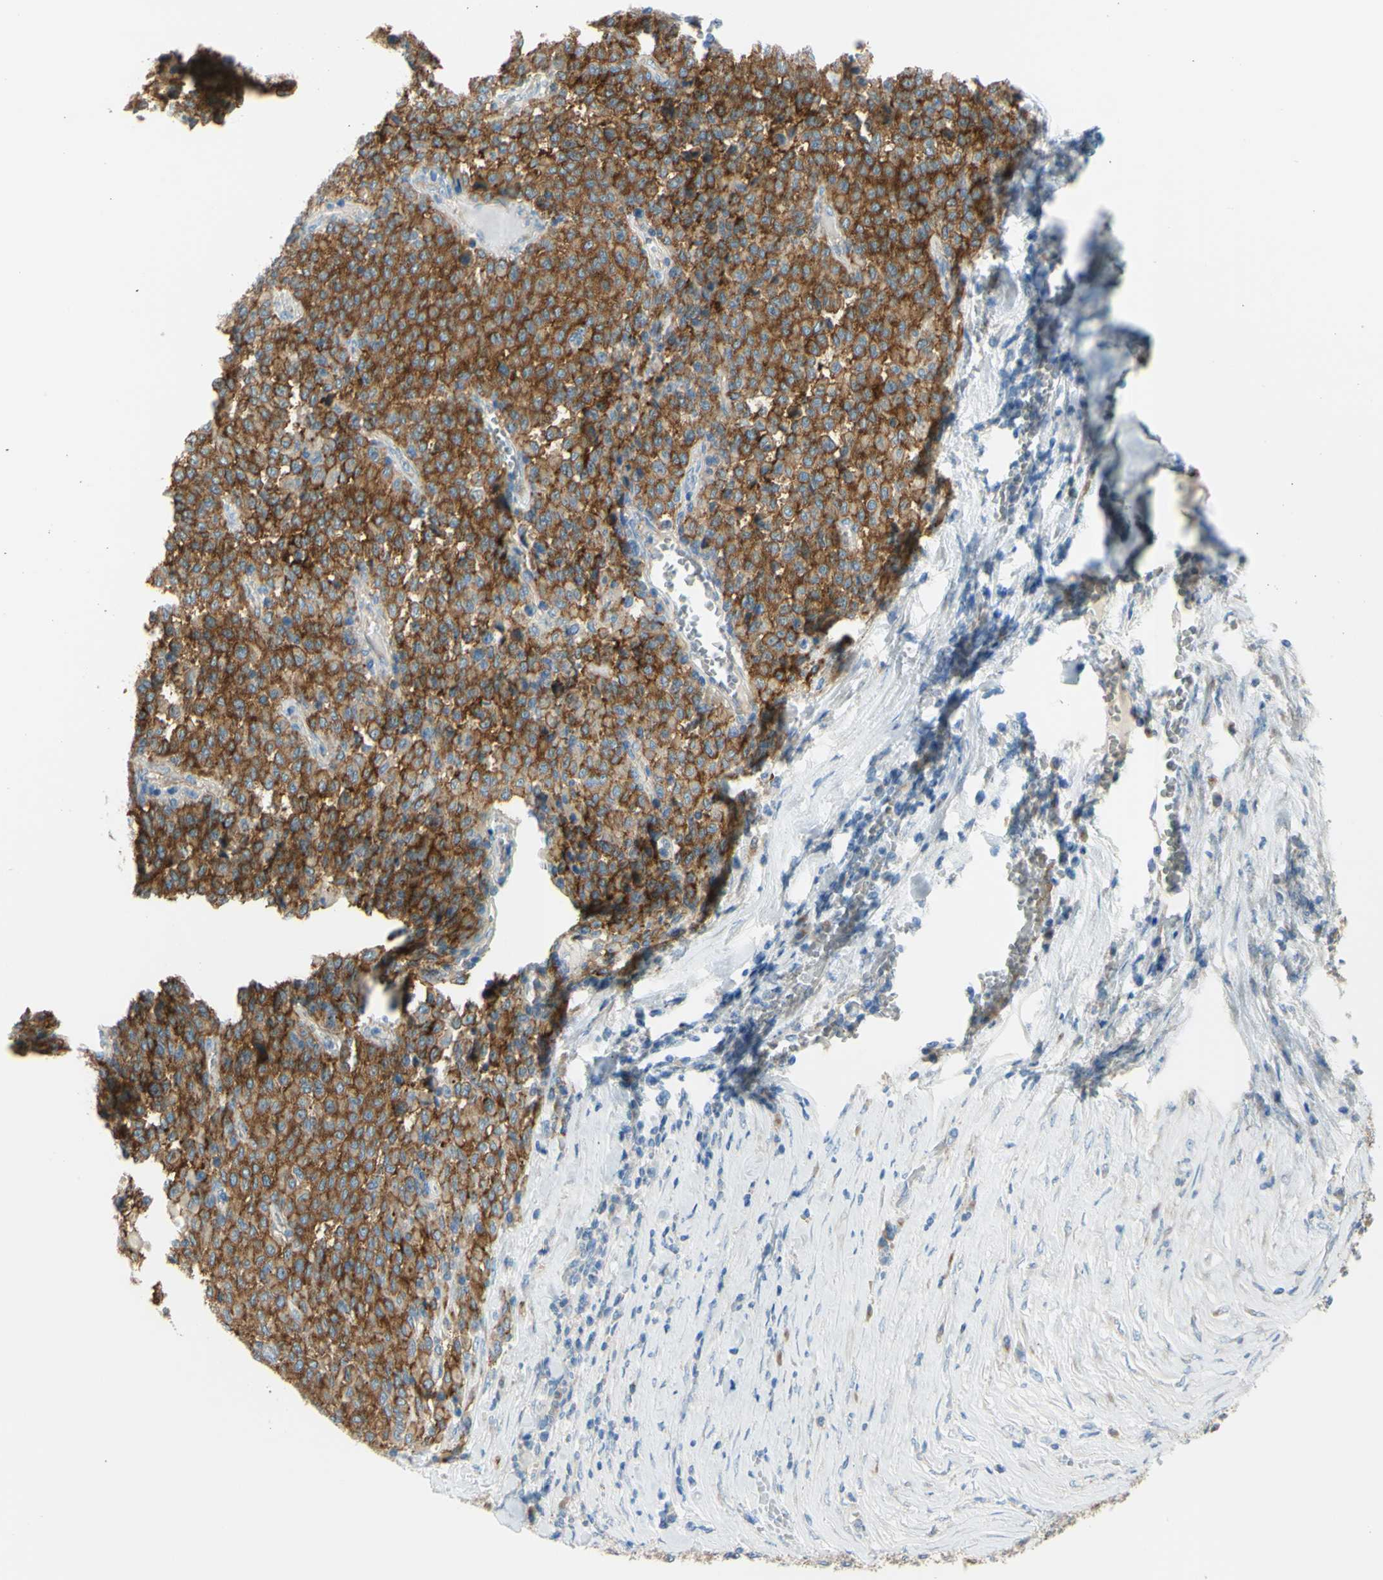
{"staining": {"intensity": "strong", "quantity": ">75%", "location": "cytoplasmic/membranous"}, "tissue": "melanoma", "cell_type": "Tumor cells", "image_type": "cancer", "snomed": [{"axis": "morphology", "description": "Malignant melanoma, Metastatic site"}, {"axis": "topography", "description": "Pancreas"}], "caption": "A histopathology image of melanoma stained for a protein exhibits strong cytoplasmic/membranous brown staining in tumor cells. (brown staining indicates protein expression, while blue staining denotes nuclei).", "gene": "FRMD4B", "patient": {"sex": "female", "age": 30}}